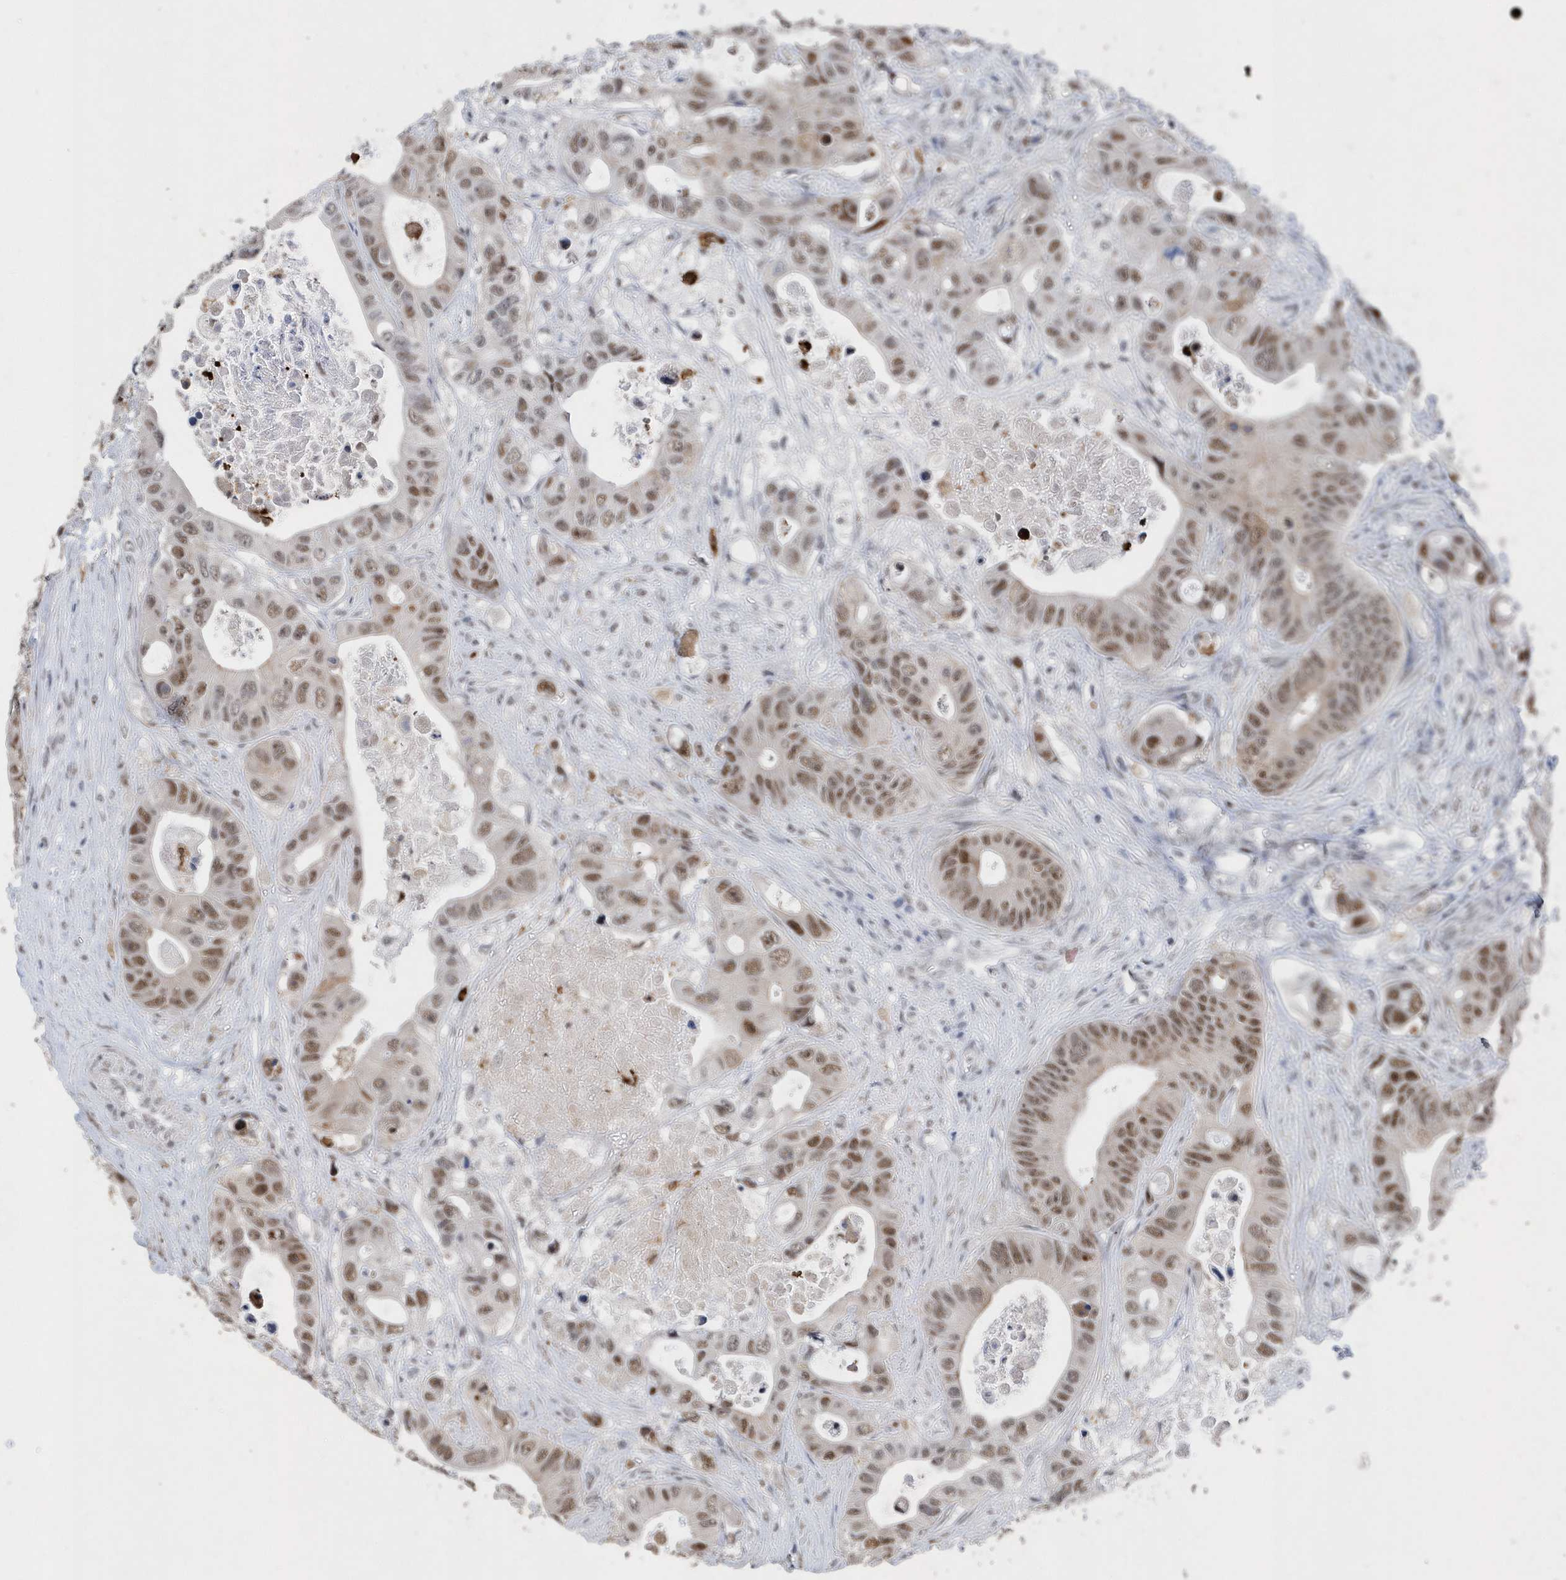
{"staining": {"intensity": "moderate", "quantity": ">75%", "location": "nuclear"}, "tissue": "colorectal cancer", "cell_type": "Tumor cells", "image_type": "cancer", "snomed": [{"axis": "morphology", "description": "Adenocarcinoma, NOS"}, {"axis": "topography", "description": "Colon"}], "caption": "Approximately >75% of tumor cells in human adenocarcinoma (colorectal) demonstrate moderate nuclear protein positivity as visualized by brown immunohistochemical staining.", "gene": "RPP30", "patient": {"sex": "female", "age": 46}}